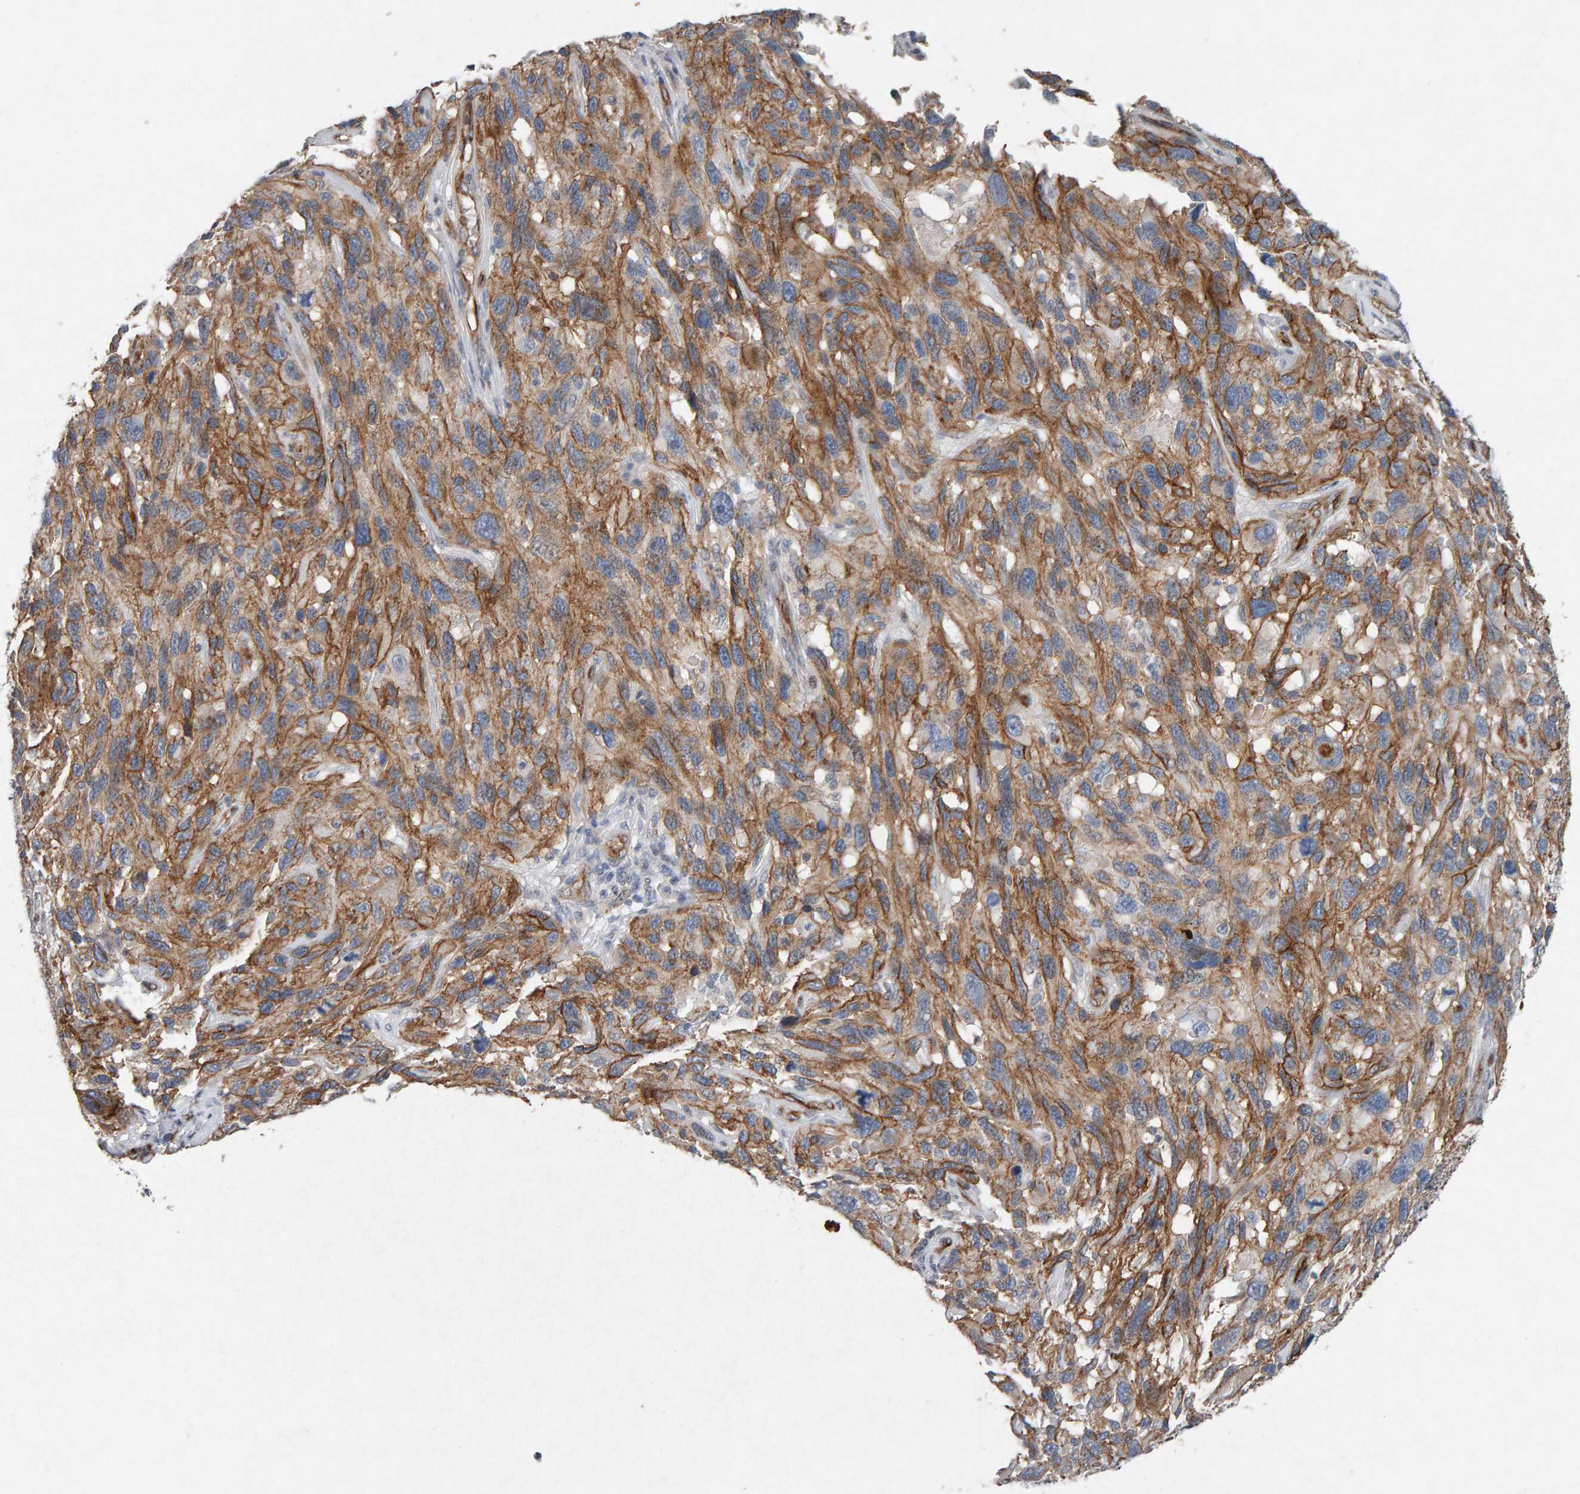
{"staining": {"intensity": "moderate", "quantity": ">75%", "location": "cytoplasmic/membranous"}, "tissue": "melanoma", "cell_type": "Tumor cells", "image_type": "cancer", "snomed": [{"axis": "morphology", "description": "Malignant melanoma, NOS"}, {"axis": "topography", "description": "Skin"}], "caption": "Malignant melanoma was stained to show a protein in brown. There is medium levels of moderate cytoplasmic/membranous expression in approximately >75% of tumor cells. (DAB IHC, brown staining for protein, blue staining for nuclei).", "gene": "PTPRM", "patient": {"sex": "male", "age": 53}}